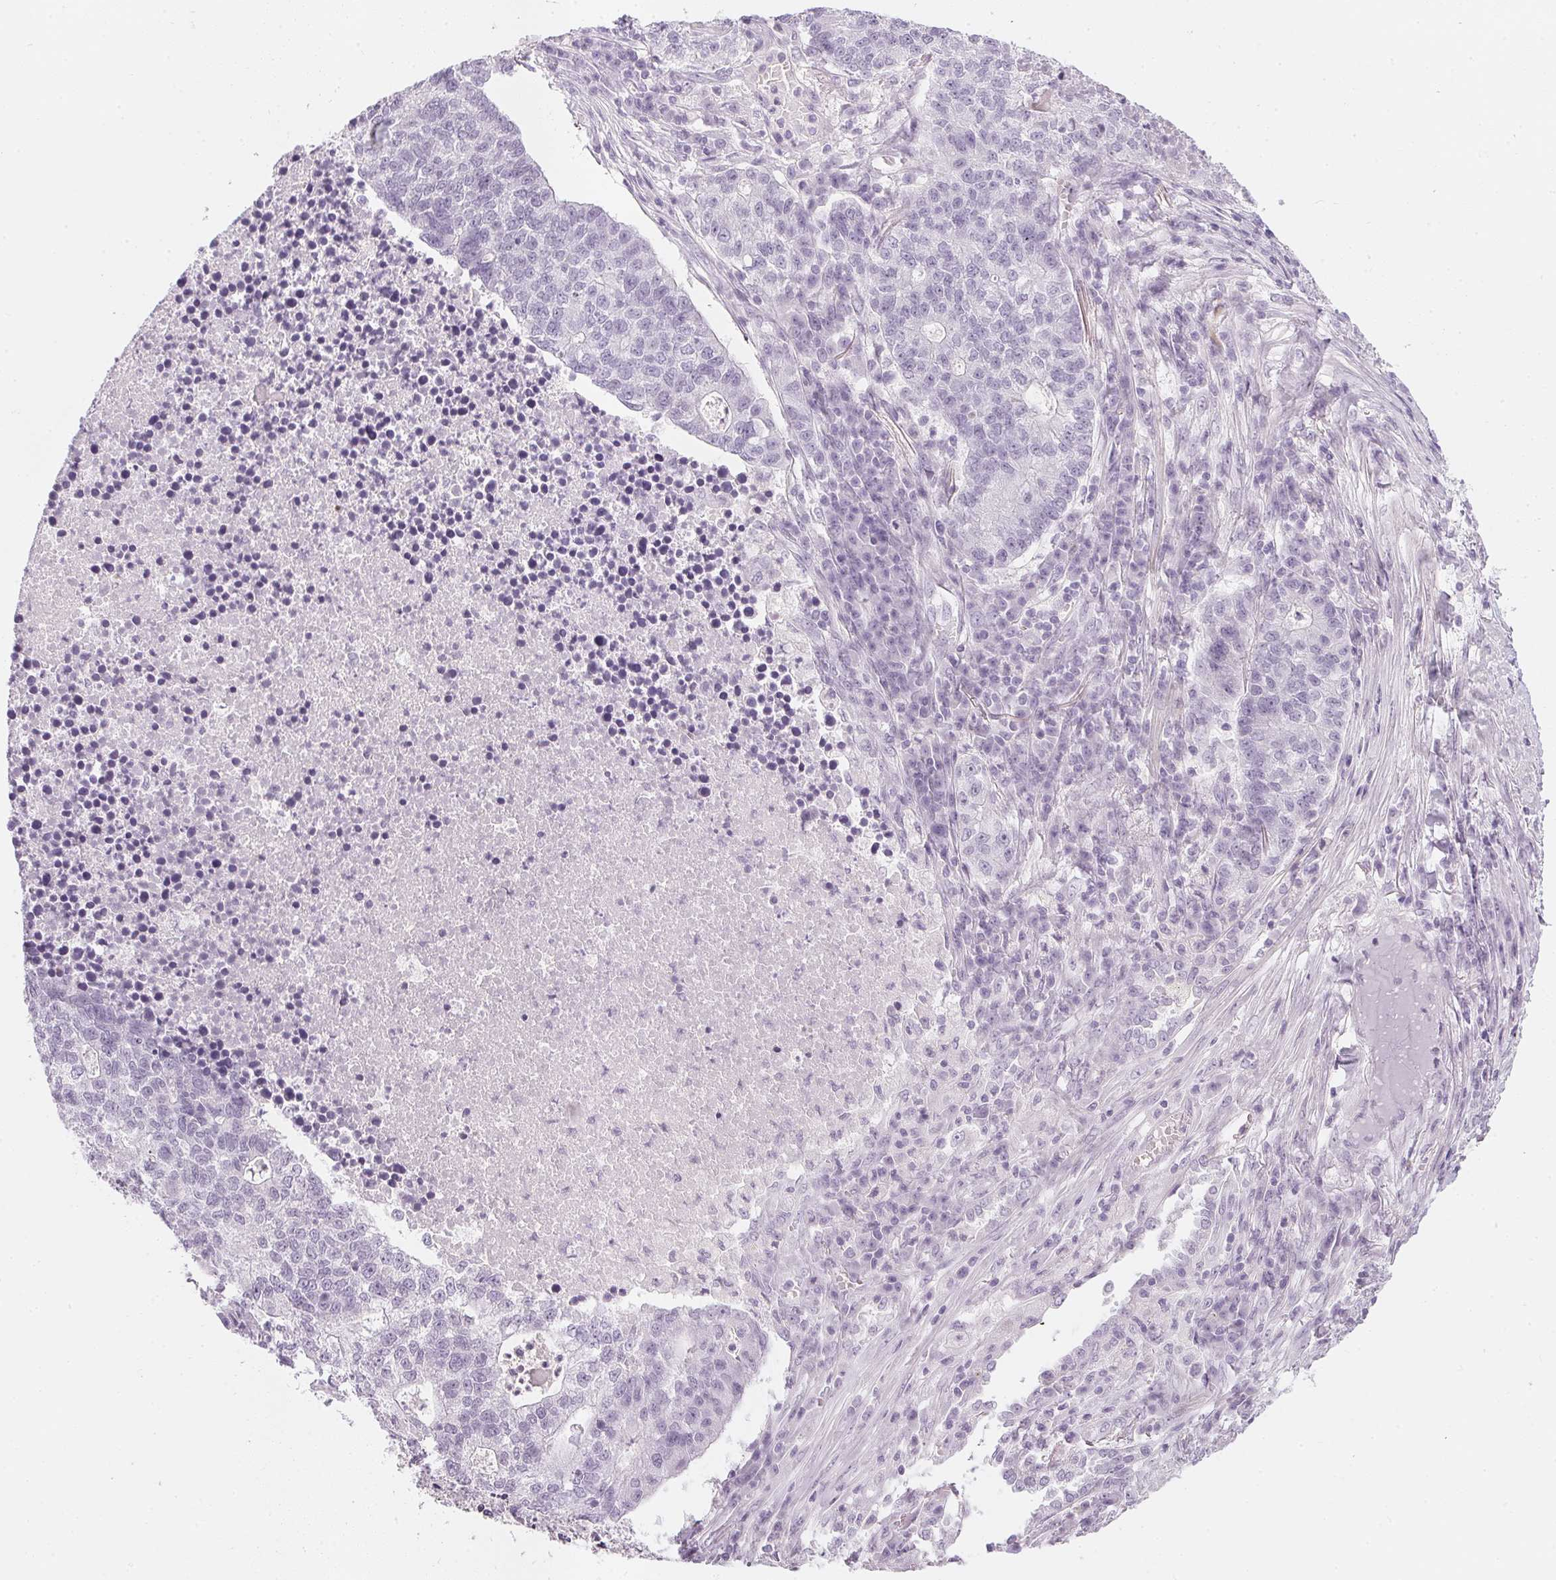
{"staining": {"intensity": "negative", "quantity": "none", "location": "none"}, "tissue": "lung cancer", "cell_type": "Tumor cells", "image_type": "cancer", "snomed": [{"axis": "morphology", "description": "Adenocarcinoma, NOS"}, {"axis": "topography", "description": "Lung"}], "caption": "A high-resolution micrograph shows immunohistochemistry (IHC) staining of lung cancer (adenocarcinoma), which reveals no significant staining in tumor cells. (DAB (3,3'-diaminobenzidine) immunohistochemistry visualized using brightfield microscopy, high magnification).", "gene": "CHST4", "patient": {"sex": "male", "age": 57}}